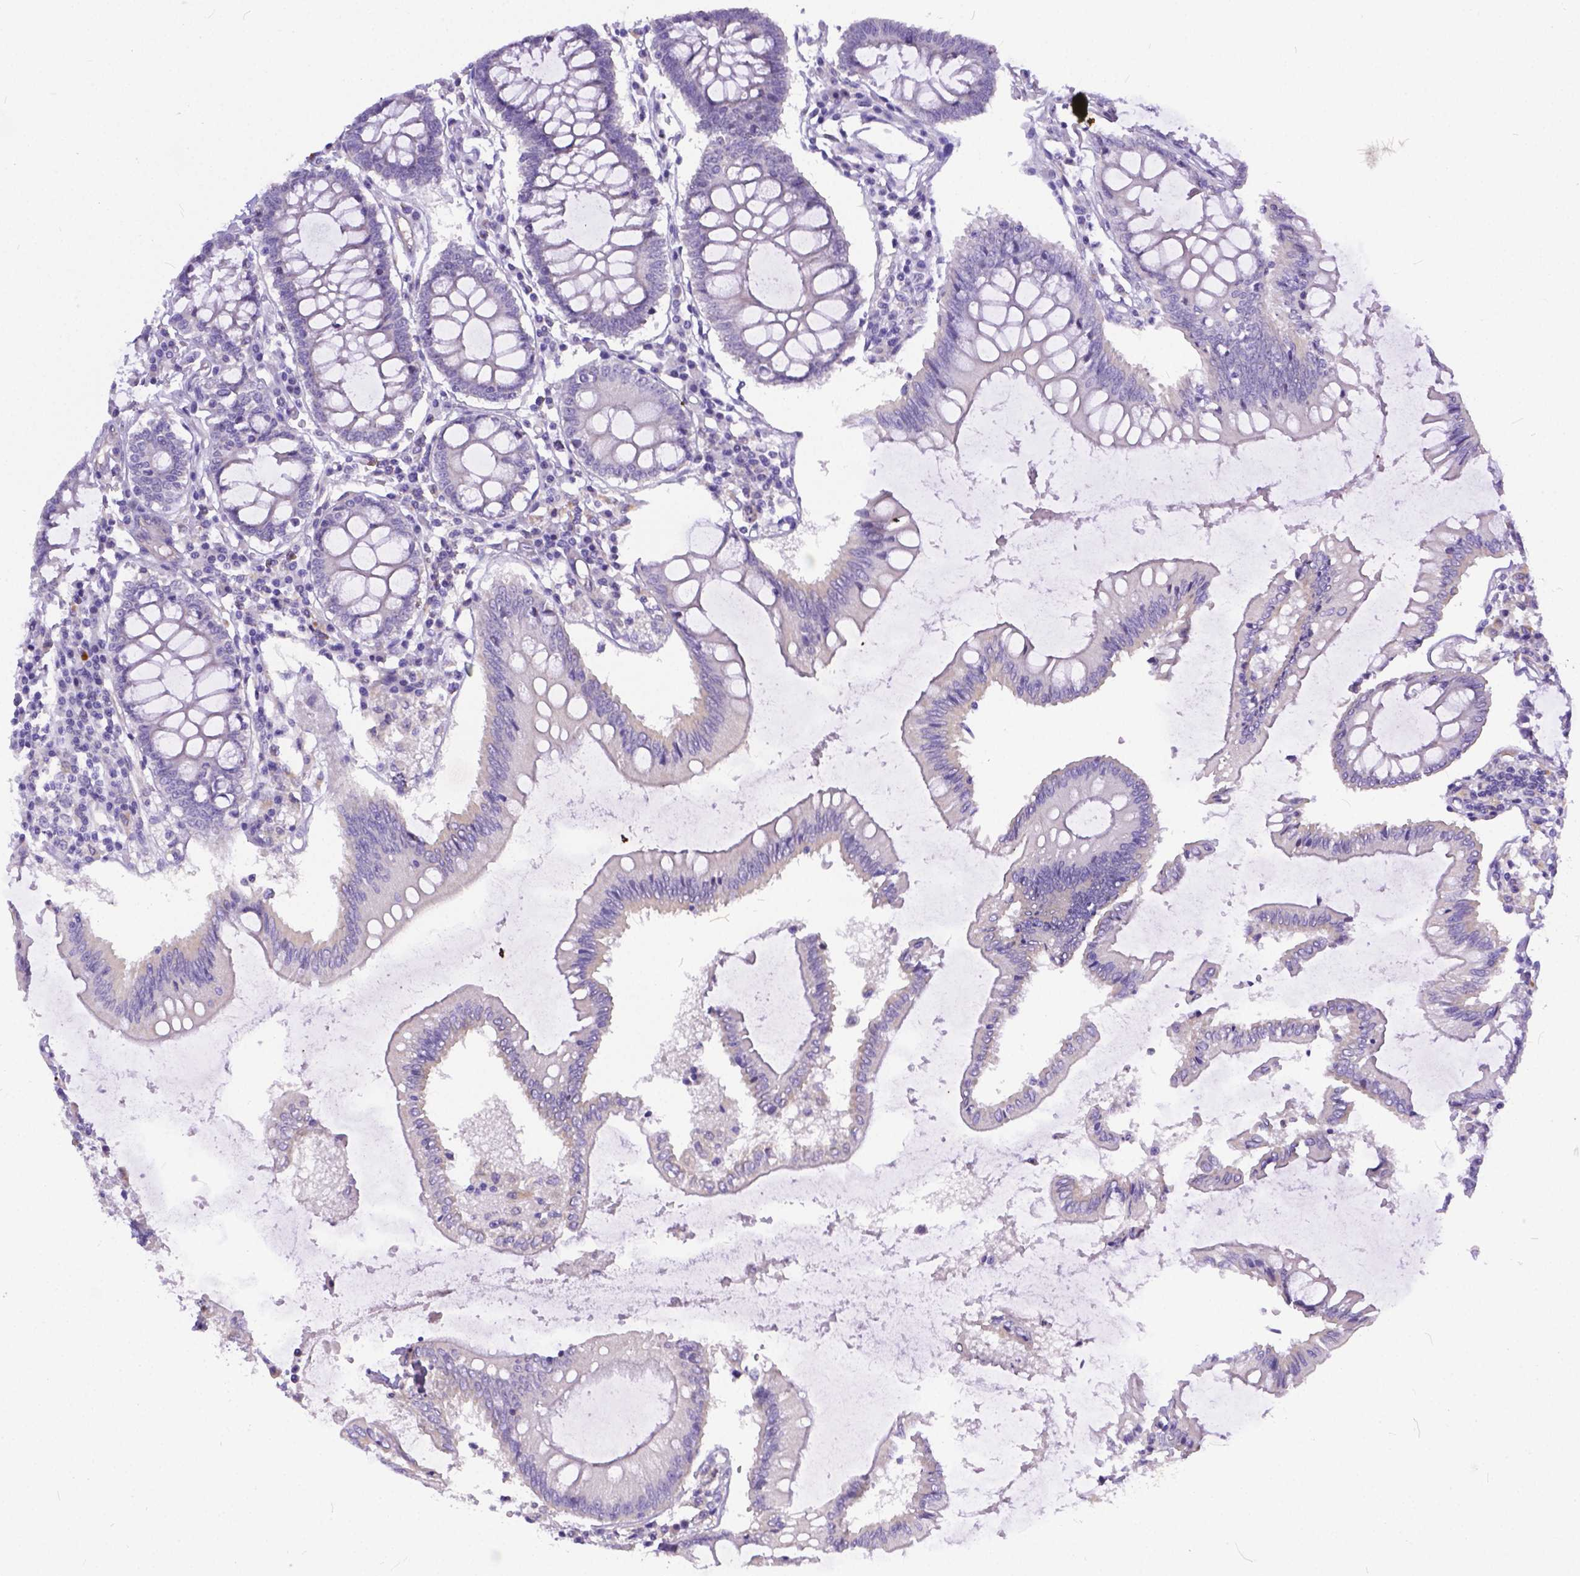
{"staining": {"intensity": "negative", "quantity": "none", "location": "none"}, "tissue": "colon", "cell_type": "Endothelial cells", "image_type": "normal", "snomed": [{"axis": "morphology", "description": "Normal tissue, NOS"}, {"axis": "morphology", "description": "Adenocarcinoma, NOS"}, {"axis": "topography", "description": "Colon"}], "caption": "Image shows no significant protein expression in endothelial cells of unremarkable colon. Brightfield microscopy of IHC stained with DAB (brown) and hematoxylin (blue), captured at high magnification.", "gene": "DLEC1", "patient": {"sex": "male", "age": 83}}